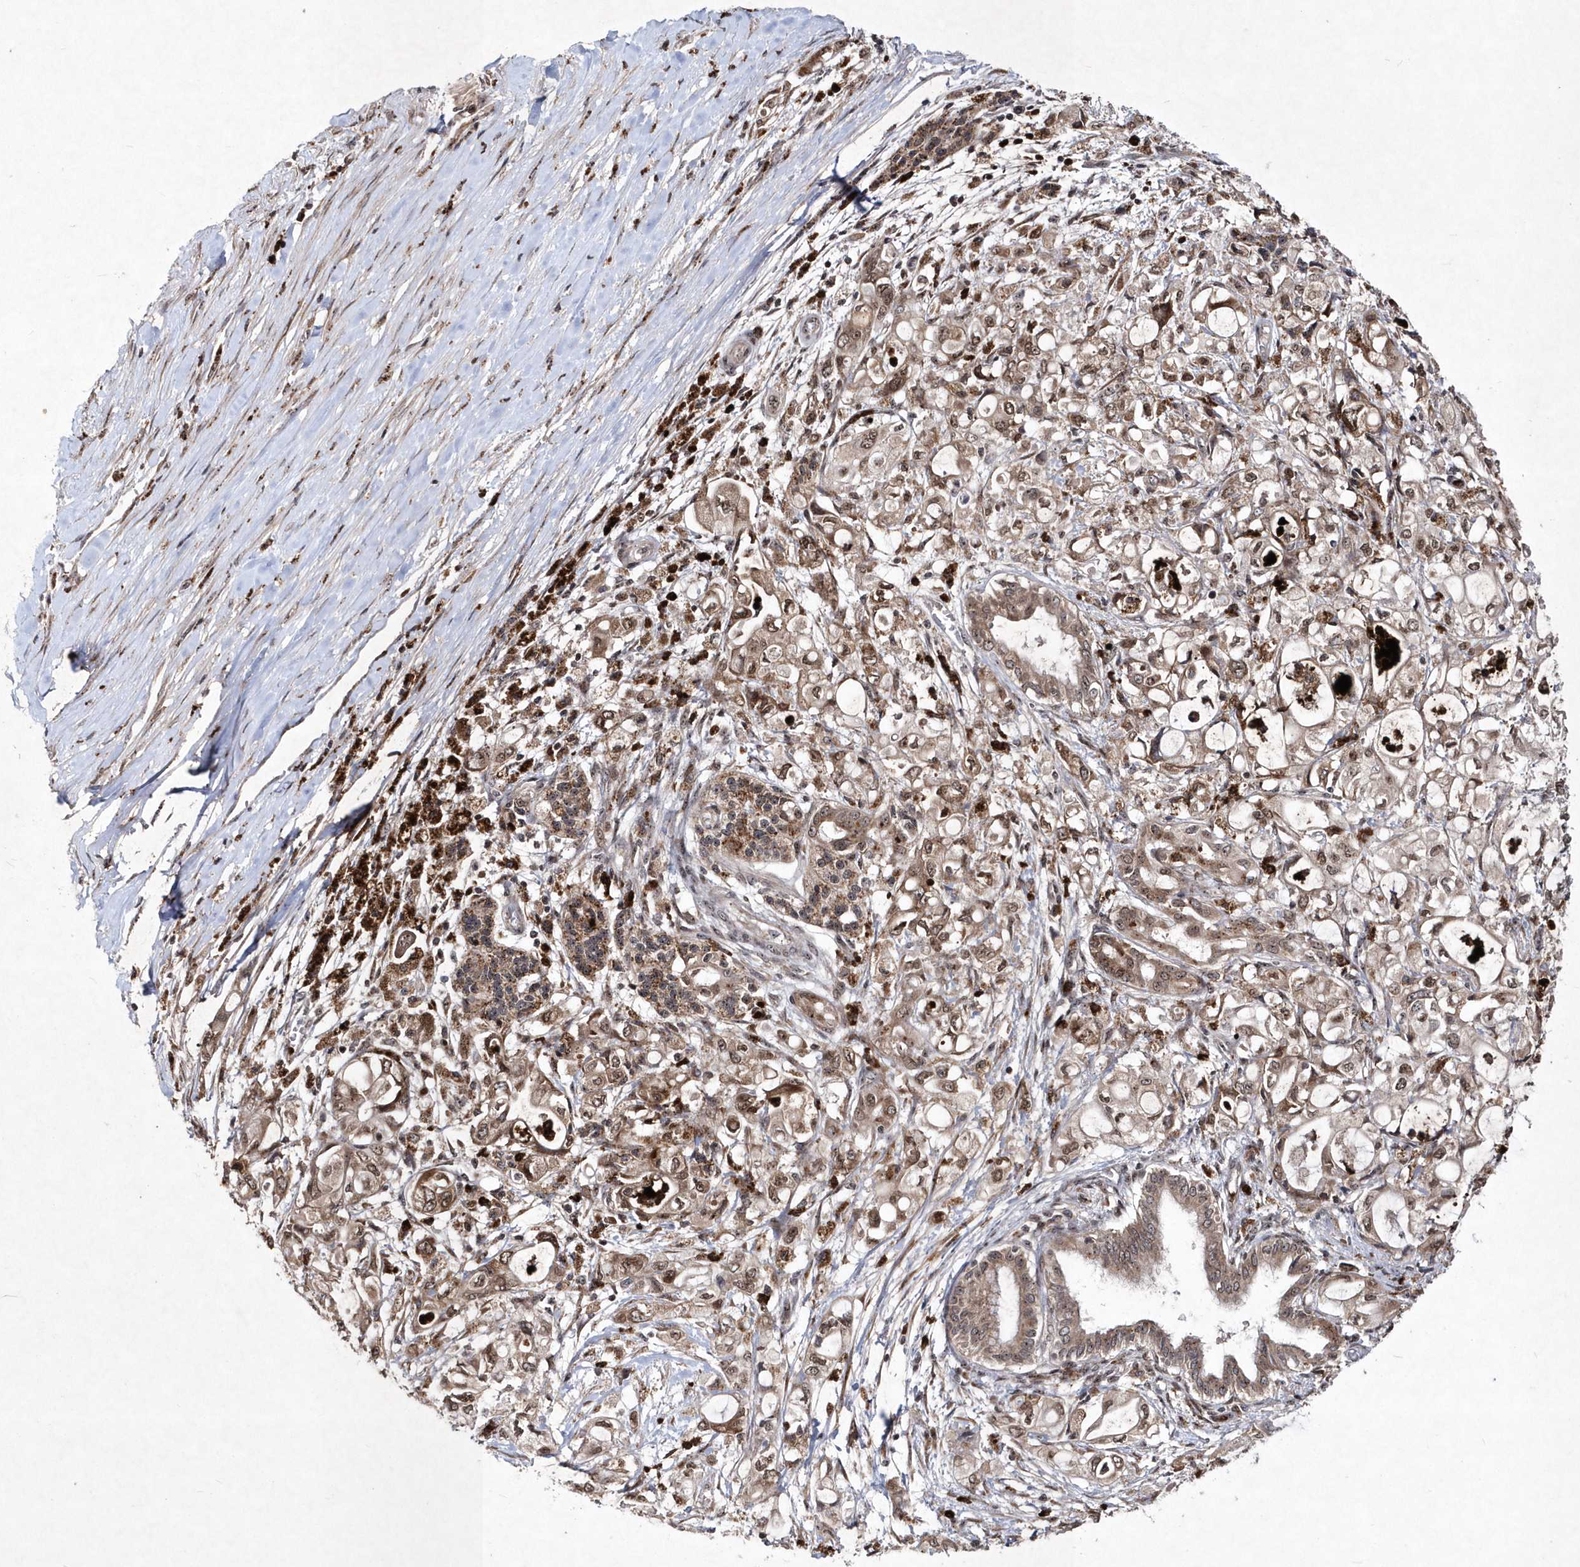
{"staining": {"intensity": "moderate", "quantity": "25%-75%", "location": "cytoplasmic/membranous,nuclear"}, "tissue": "pancreatic cancer", "cell_type": "Tumor cells", "image_type": "cancer", "snomed": [{"axis": "morphology", "description": "Adenocarcinoma, NOS"}, {"axis": "topography", "description": "Pancreas"}], "caption": "Adenocarcinoma (pancreatic) stained for a protein demonstrates moderate cytoplasmic/membranous and nuclear positivity in tumor cells.", "gene": "SOWAHB", "patient": {"sex": "male", "age": 79}}